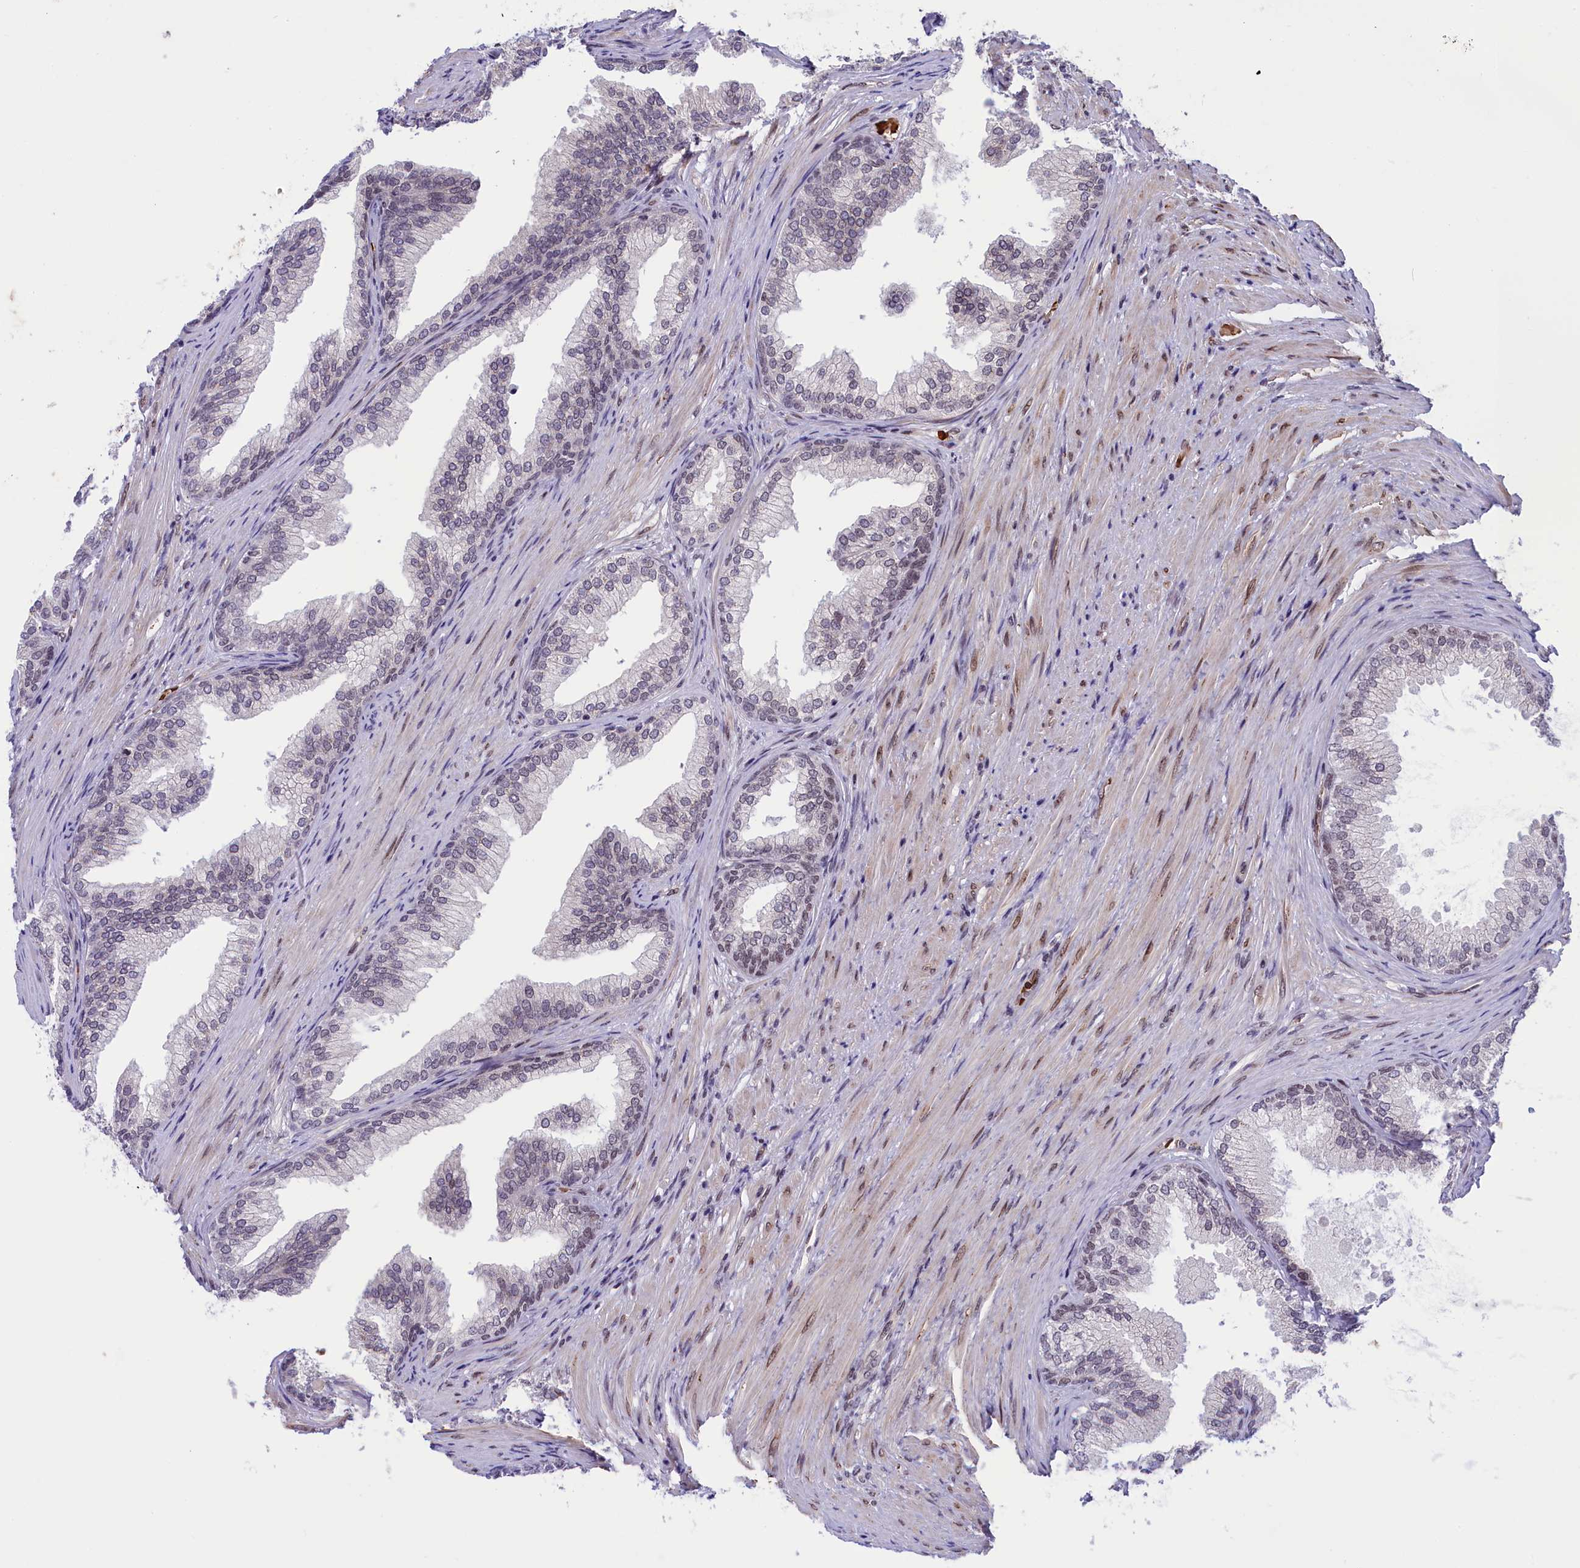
{"staining": {"intensity": "weak", "quantity": "25%-75%", "location": "nuclear"}, "tissue": "prostate", "cell_type": "Glandular cells", "image_type": "normal", "snomed": [{"axis": "morphology", "description": "Normal tissue, NOS"}, {"axis": "topography", "description": "Prostate"}], "caption": "This photomicrograph reveals immunohistochemistry (IHC) staining of unremarkable prostate, with low weak nuclear expression in approximately 25%-75% of glandular cells.", "gene": "MPHOSPH8", "patient": {"sex": "male", "age": 76}}